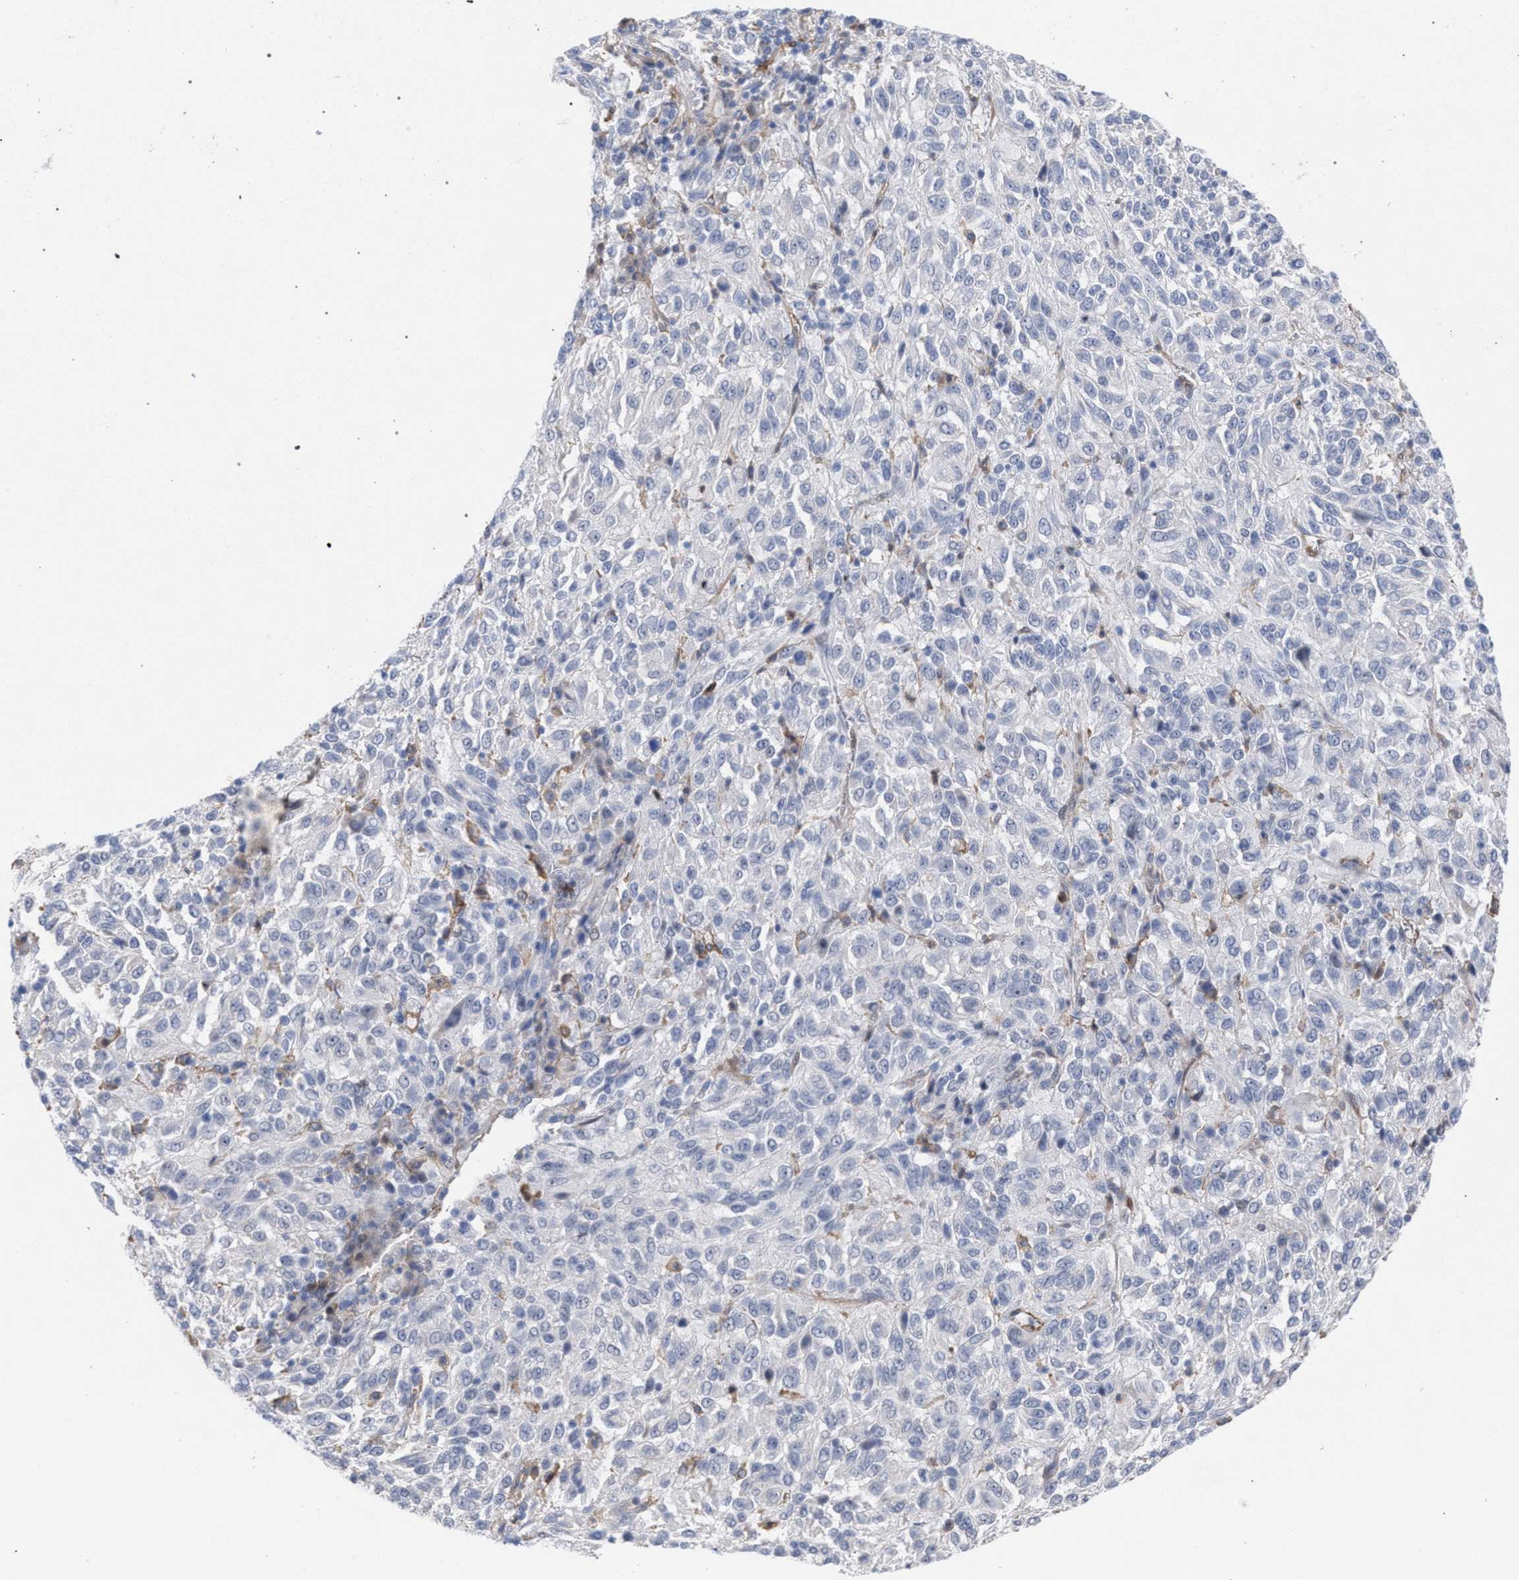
{"staining": {"intensity": "negative", "quantity": "none", "location": "none"}, "tissue": "melanoma", "cell_type": "Tumor cells", "image_type": "cancer", "snomed": [{"axis": "morphology", "description": "Malignant melanoma, Metastatic site"}, {"axis": "topography", "description": "Lung"}], "caption": "IHC photomicrograph of neoplastic tissue: malignant melanoma (metastatic site) stained with DAB (3,3'-diaminobenzidine) reveals no significant protein expression in tumor cells. The staining was performed using DAB to visualize the protein expression in brown, while the nuclei were stained in blue with hematoxylin (Magnification: 20x).", "gene": "FHOD3", "patient": {"sex": "male", "age": 64}}